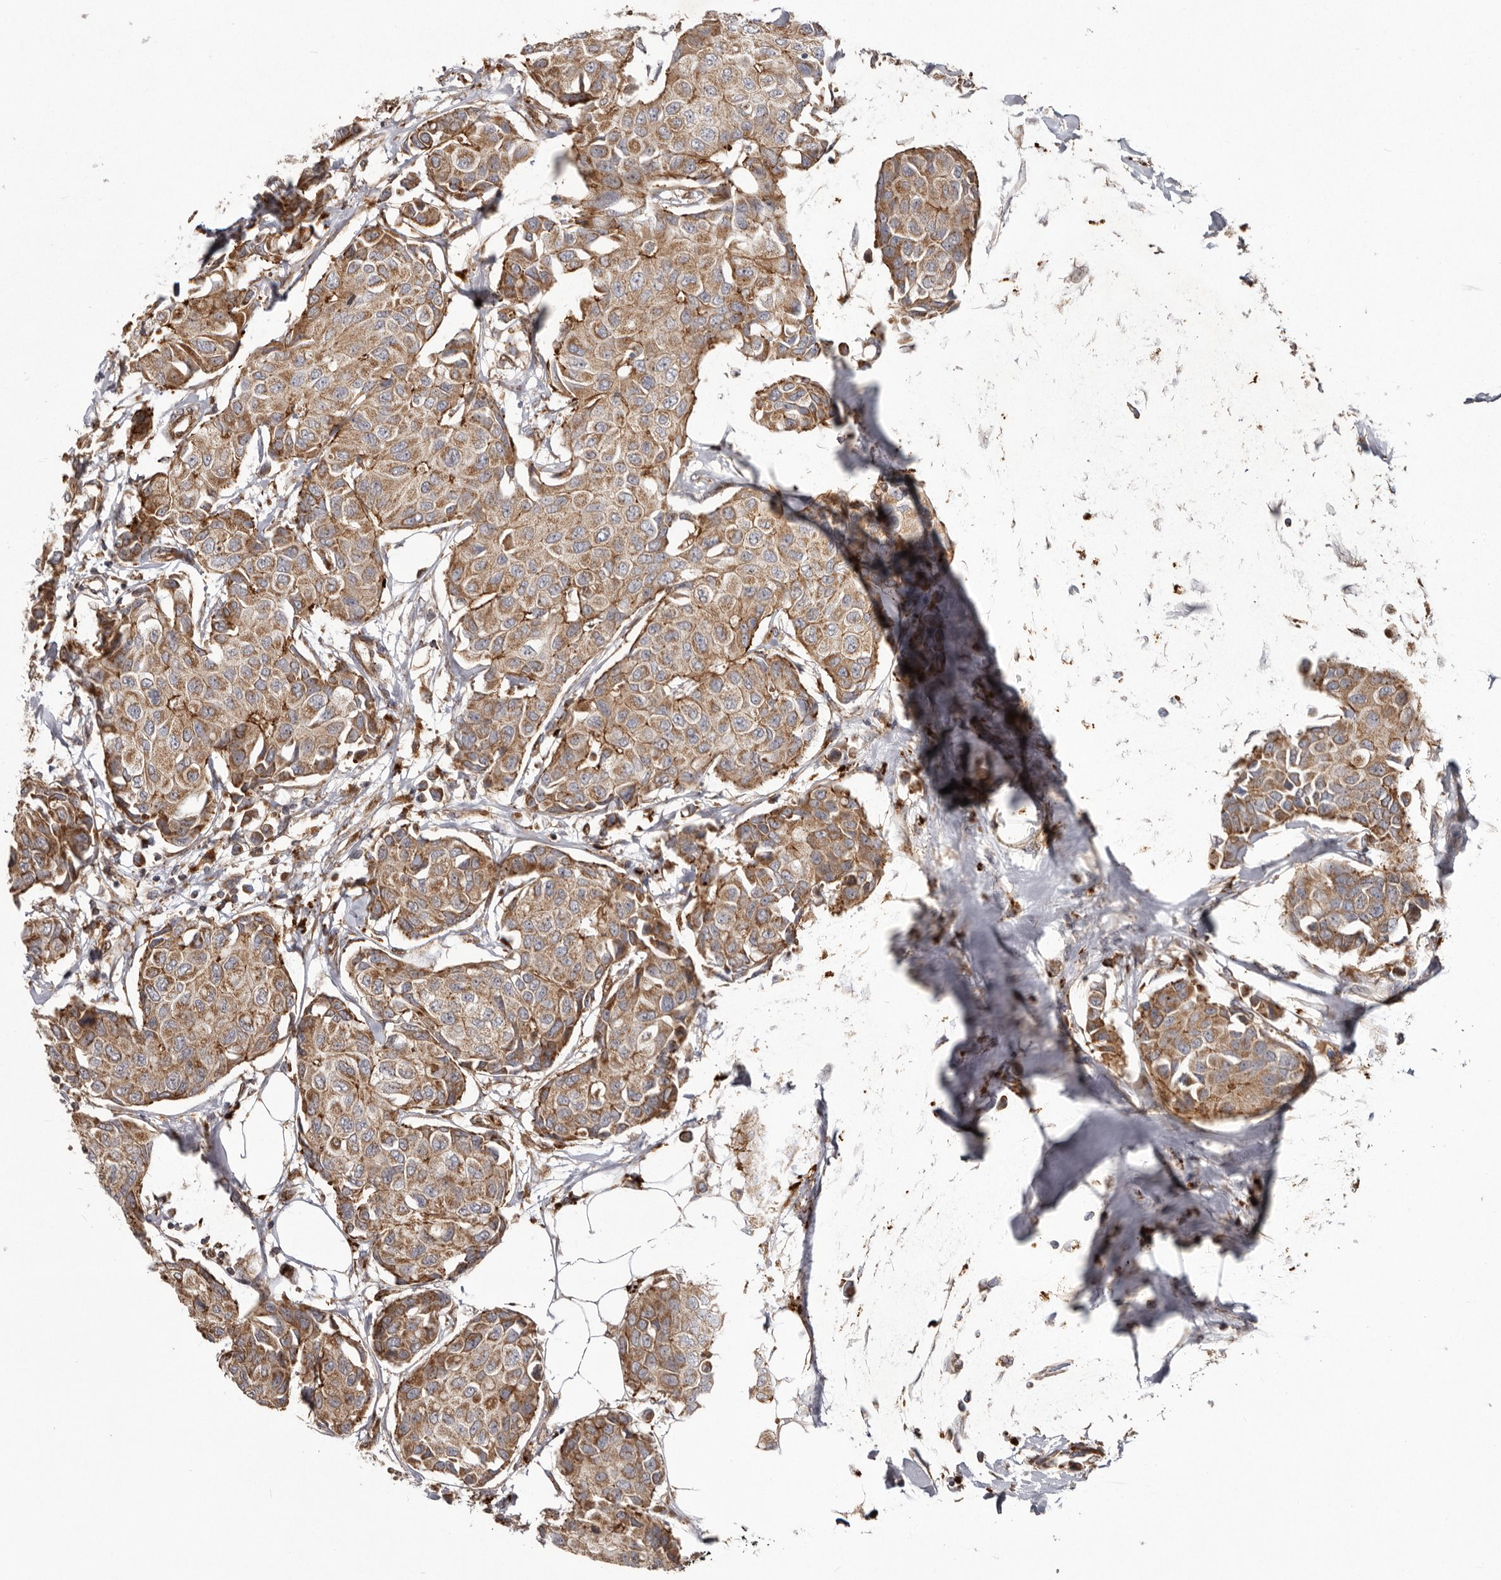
{"staining": {"intensity": "moderate", "quantity": ">75%", "location": "cytoplasmic/membranous"}, "tissue": "breast cancer", "cell_type": "Tumor cells", "image_type": "cancer", "snomed": [{"axis": "morphology", "description": "Duct carcinoma"}, {"axis": "topography", "description": "Breast"}], "caption": "Invasive ductal carcinoma (breast) stained with a brown dye exhibits moderate cytoplasmic/membranous positive expression in about >75% of tumor cells.", "gene": "NUP43", "patient": {"sex": "female", "age": 80}}